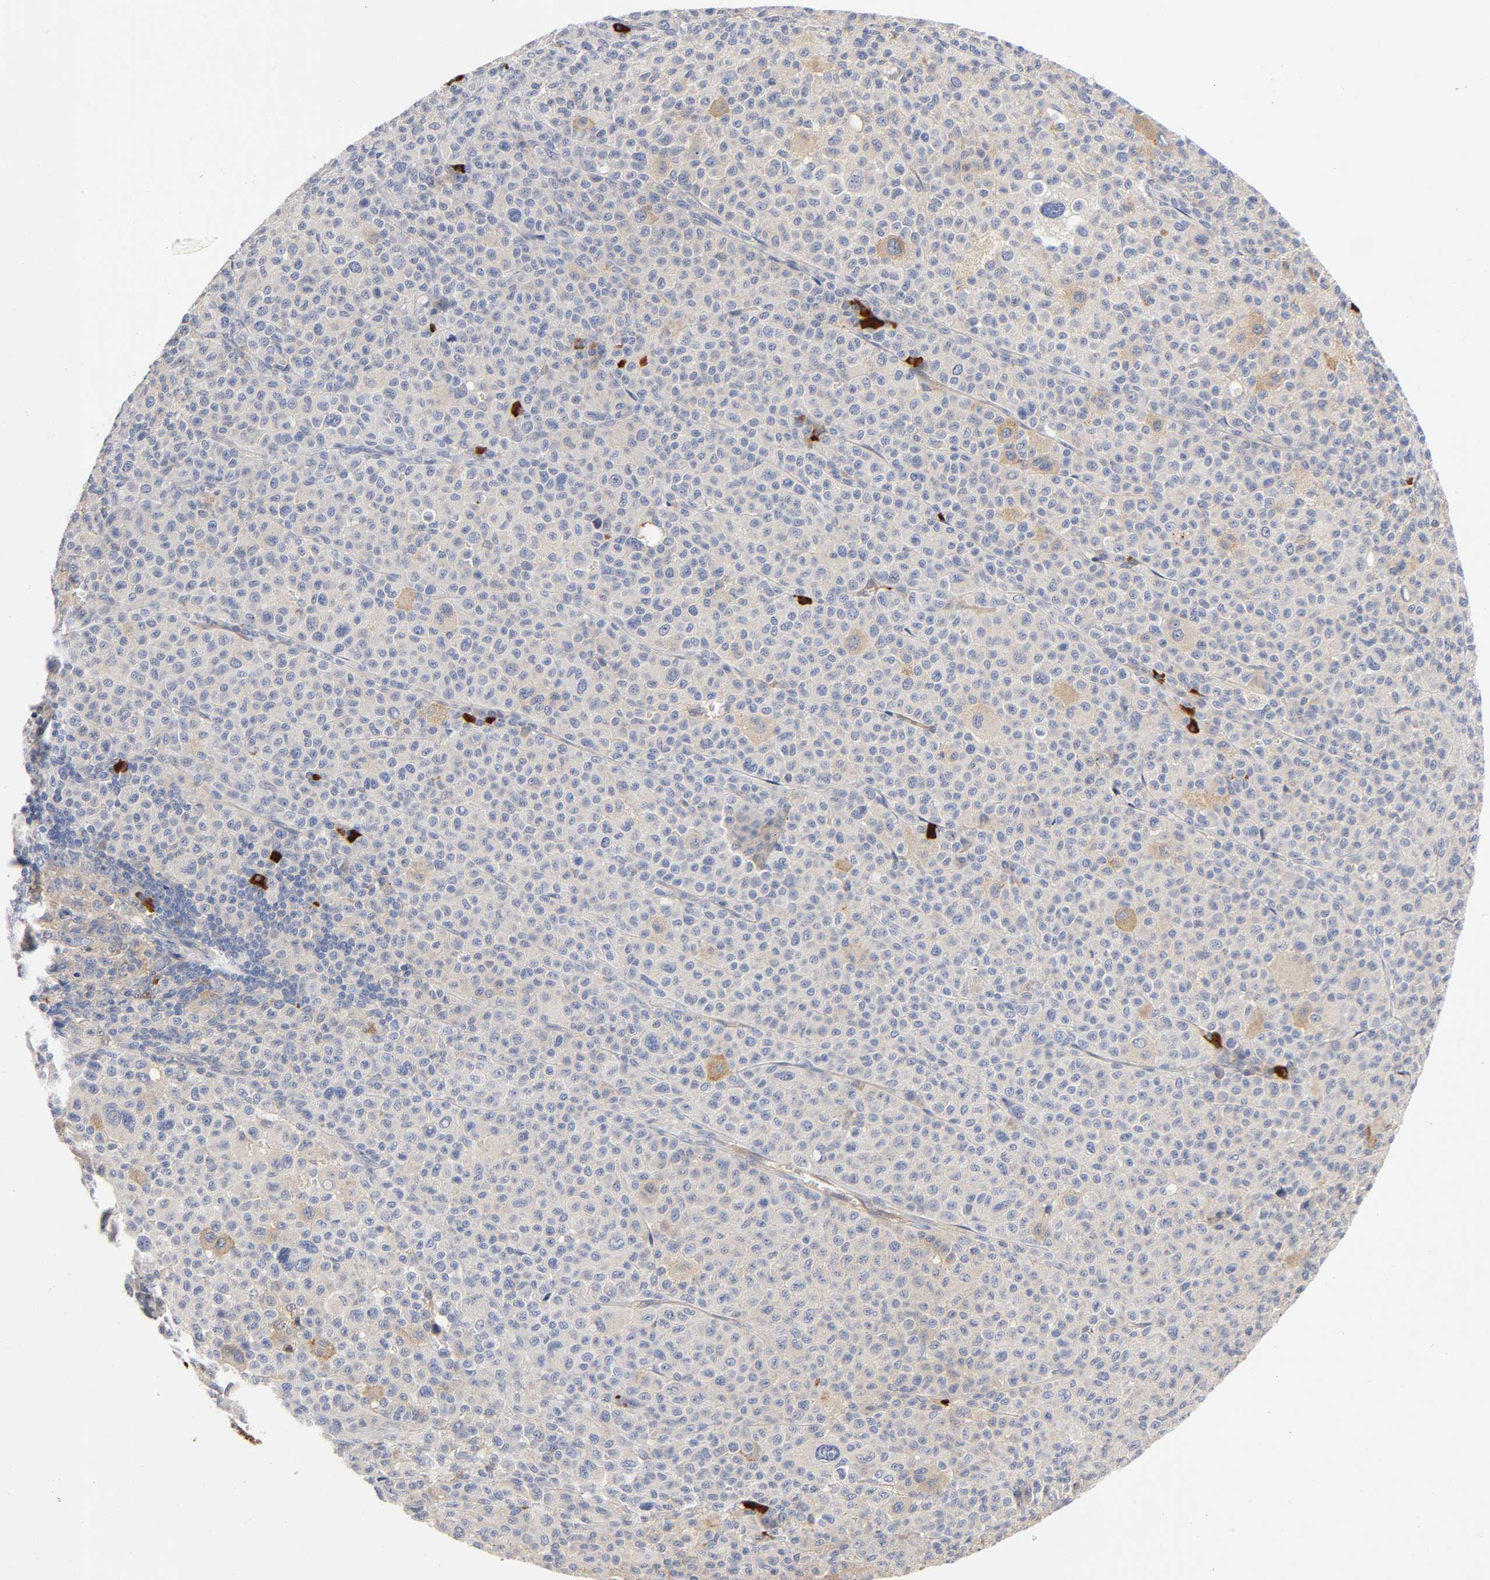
{"staining": {"intensity": "weak", "quantity": ">75%", "location": "cytoplasmic/membranous"}, "tissue": "melanoma", "cell_type": "Tumor cells", "image_type": "cancer", "snomed": [{"axis": "morphology", "description": "Malignant melanoma, Metastatic site"}, {"axis": "topography", "description": "Skin"}], "caption": "Brown immunohistochemical staining in melanoma shows weak cytoplasmic/membranous positivity in approximately >75% of tumor cells.", "gene": "NOVA1", "patient": {"sex": "female", "age": 74}}